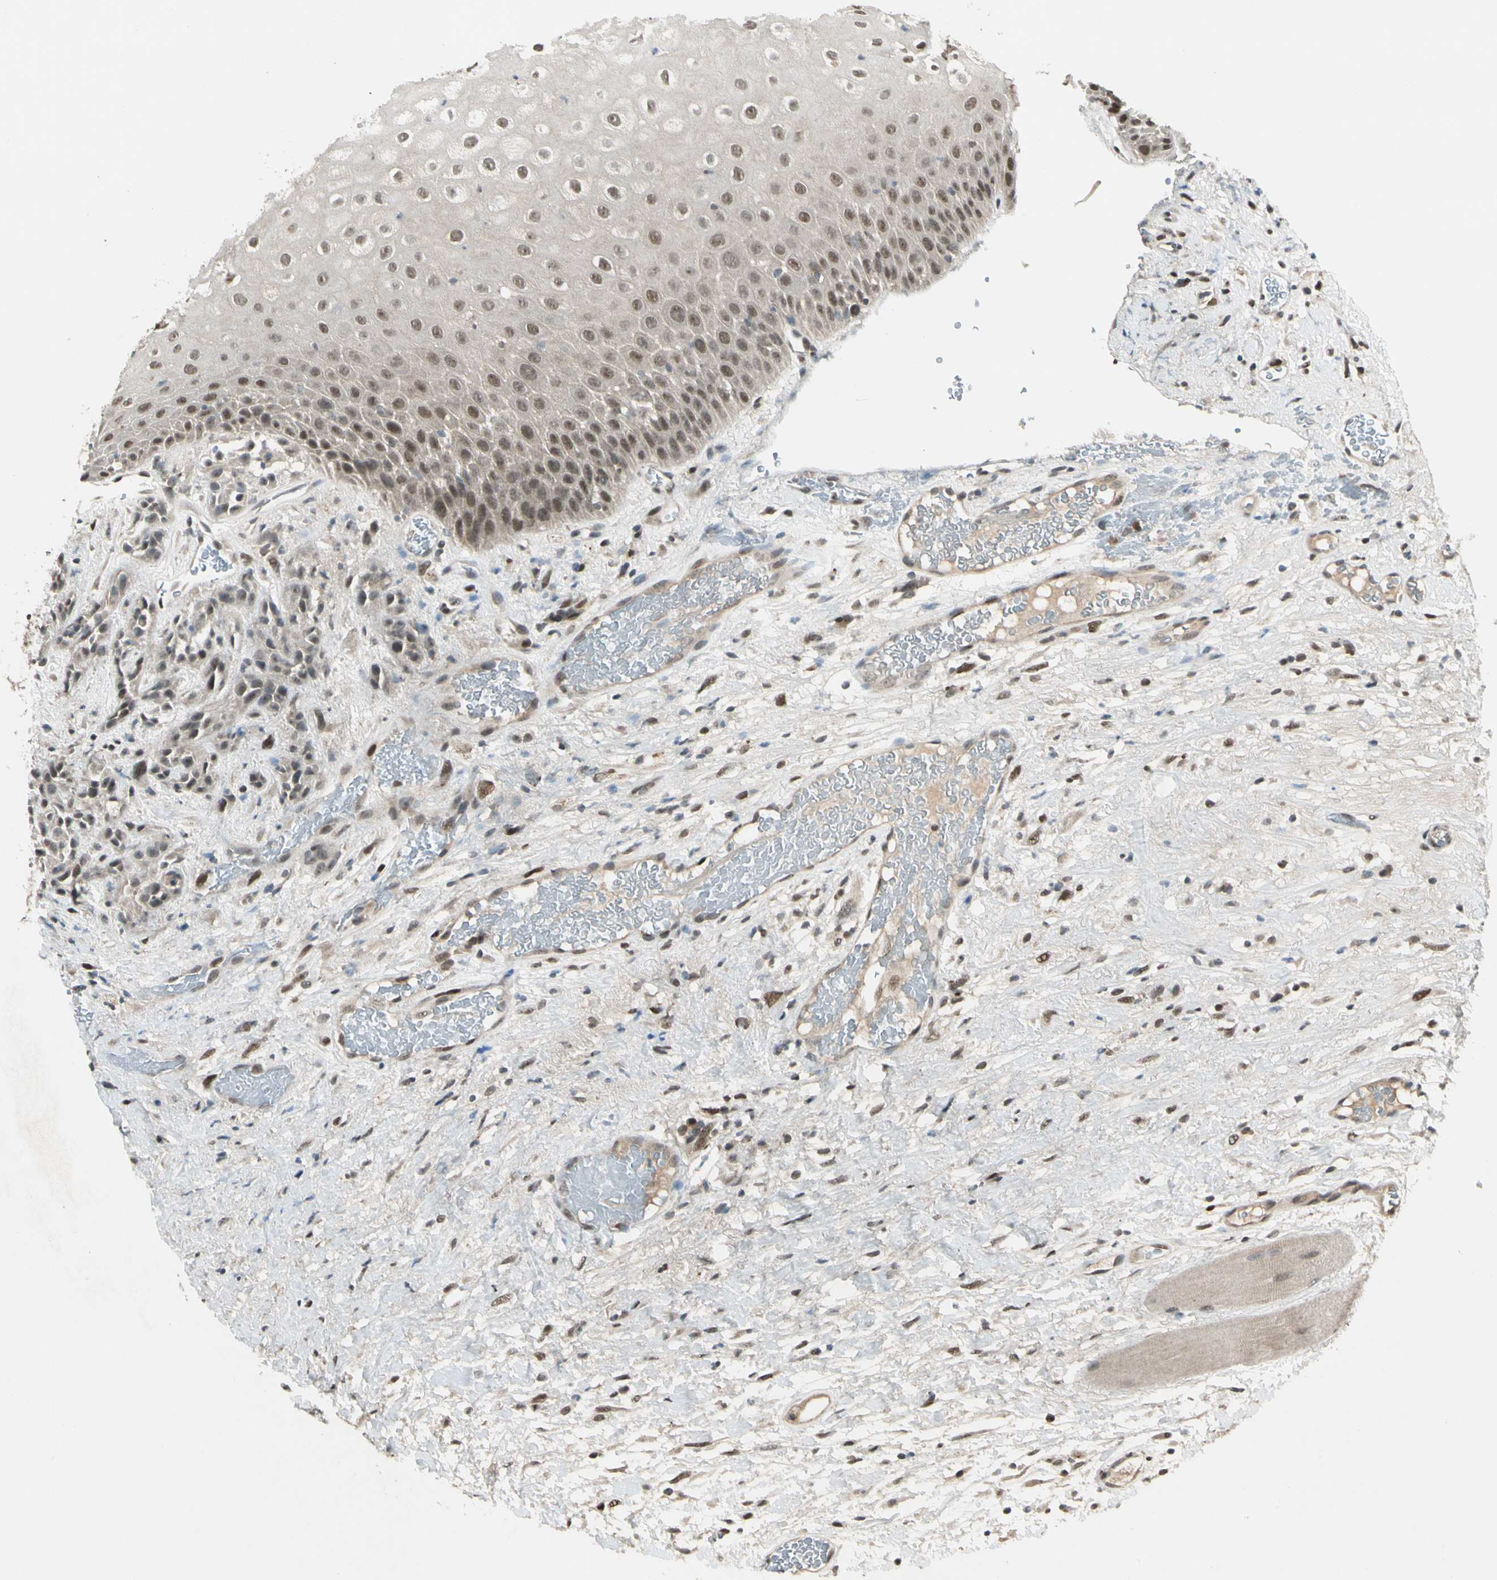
{"staining": {"intensity": "weak", "quantity": ">75%", "location": "cytoplasmic/membranous,nuclear"}, "tissue": "head and neck cancer", "cell_type": "Tumor cells", "image_type": "cancer", "snomed": [{"axis": "morphology", "description": "Normal tissue, NOS"}, {"axis": "morphology", "description": "Squamous cell carcinoma, NOS"}, {"axis": "topography", "description": "Cartilage tissue"}, {"axis": "topography", "description": "Head-Neck"}], "caption": "A micrograph of human squamous cell carcinoma (head and neck) stained for a protein shows weak cytoplasmic/membranous and nuclear brown staining in tumor cells. (DAB IHC with brightfield microscopy, high magnification).", "gene": "GTF3A", "patient": {"sex": "male", "age": 62}}